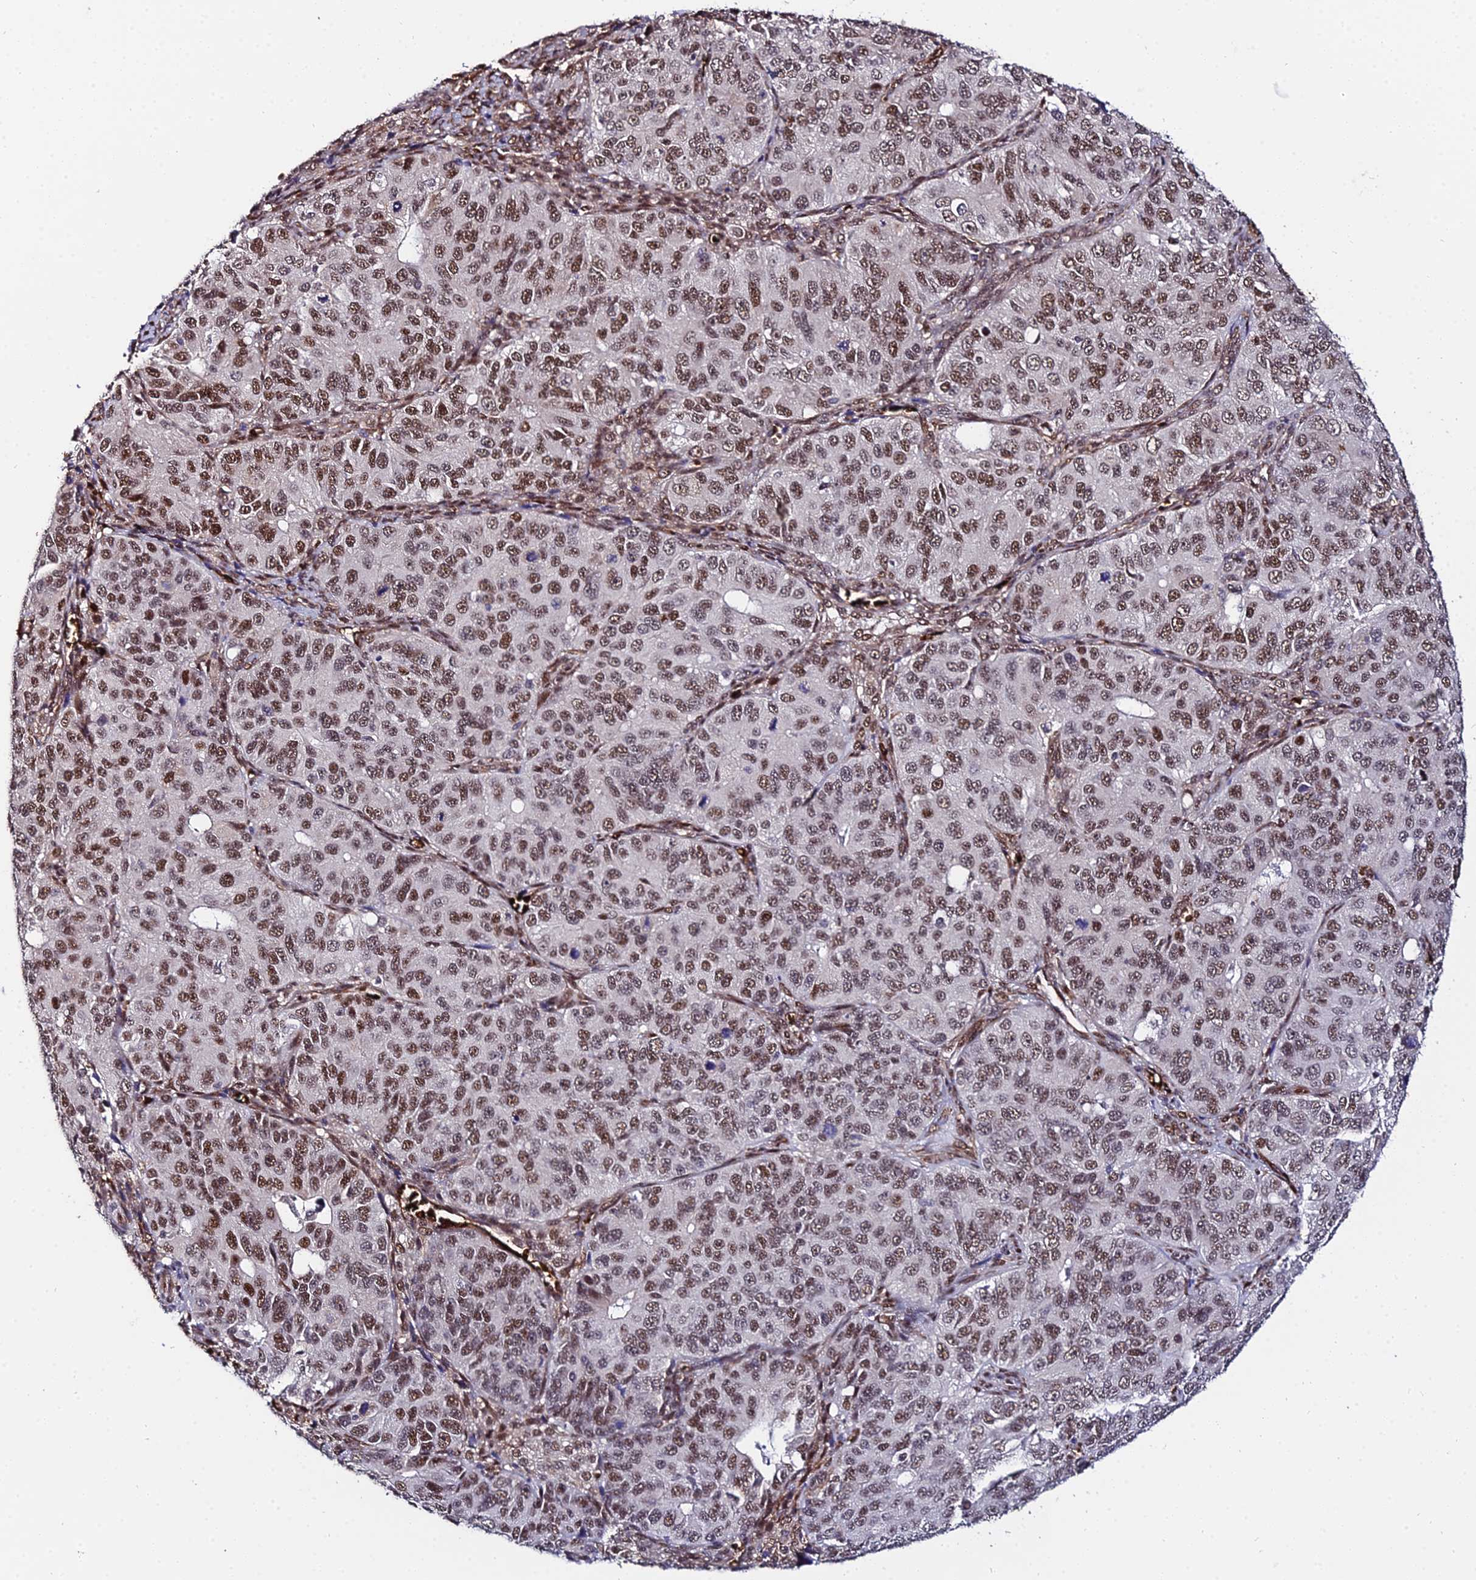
{"staining": {"intensity": "moderate", "quantity": ">75%", "location": "nuclear"}, "tissue": "ovarian cancer", "cell_type": "Tumor cells", "image_type": "cancer", "snomed": [{"axis": "morphology", "description": "Carcinoma, endometroid"}, {"axis": "topography", "description": "Ovary"}], "caption": "There is medium levels of moderate nuclear staining in tumor cells of ovarian endometroid carcinoma, as demonstrated by immunohistochemical staining (brown color).", "gene": "BCL9", "patient": {"sex": "female", "age": 51}}